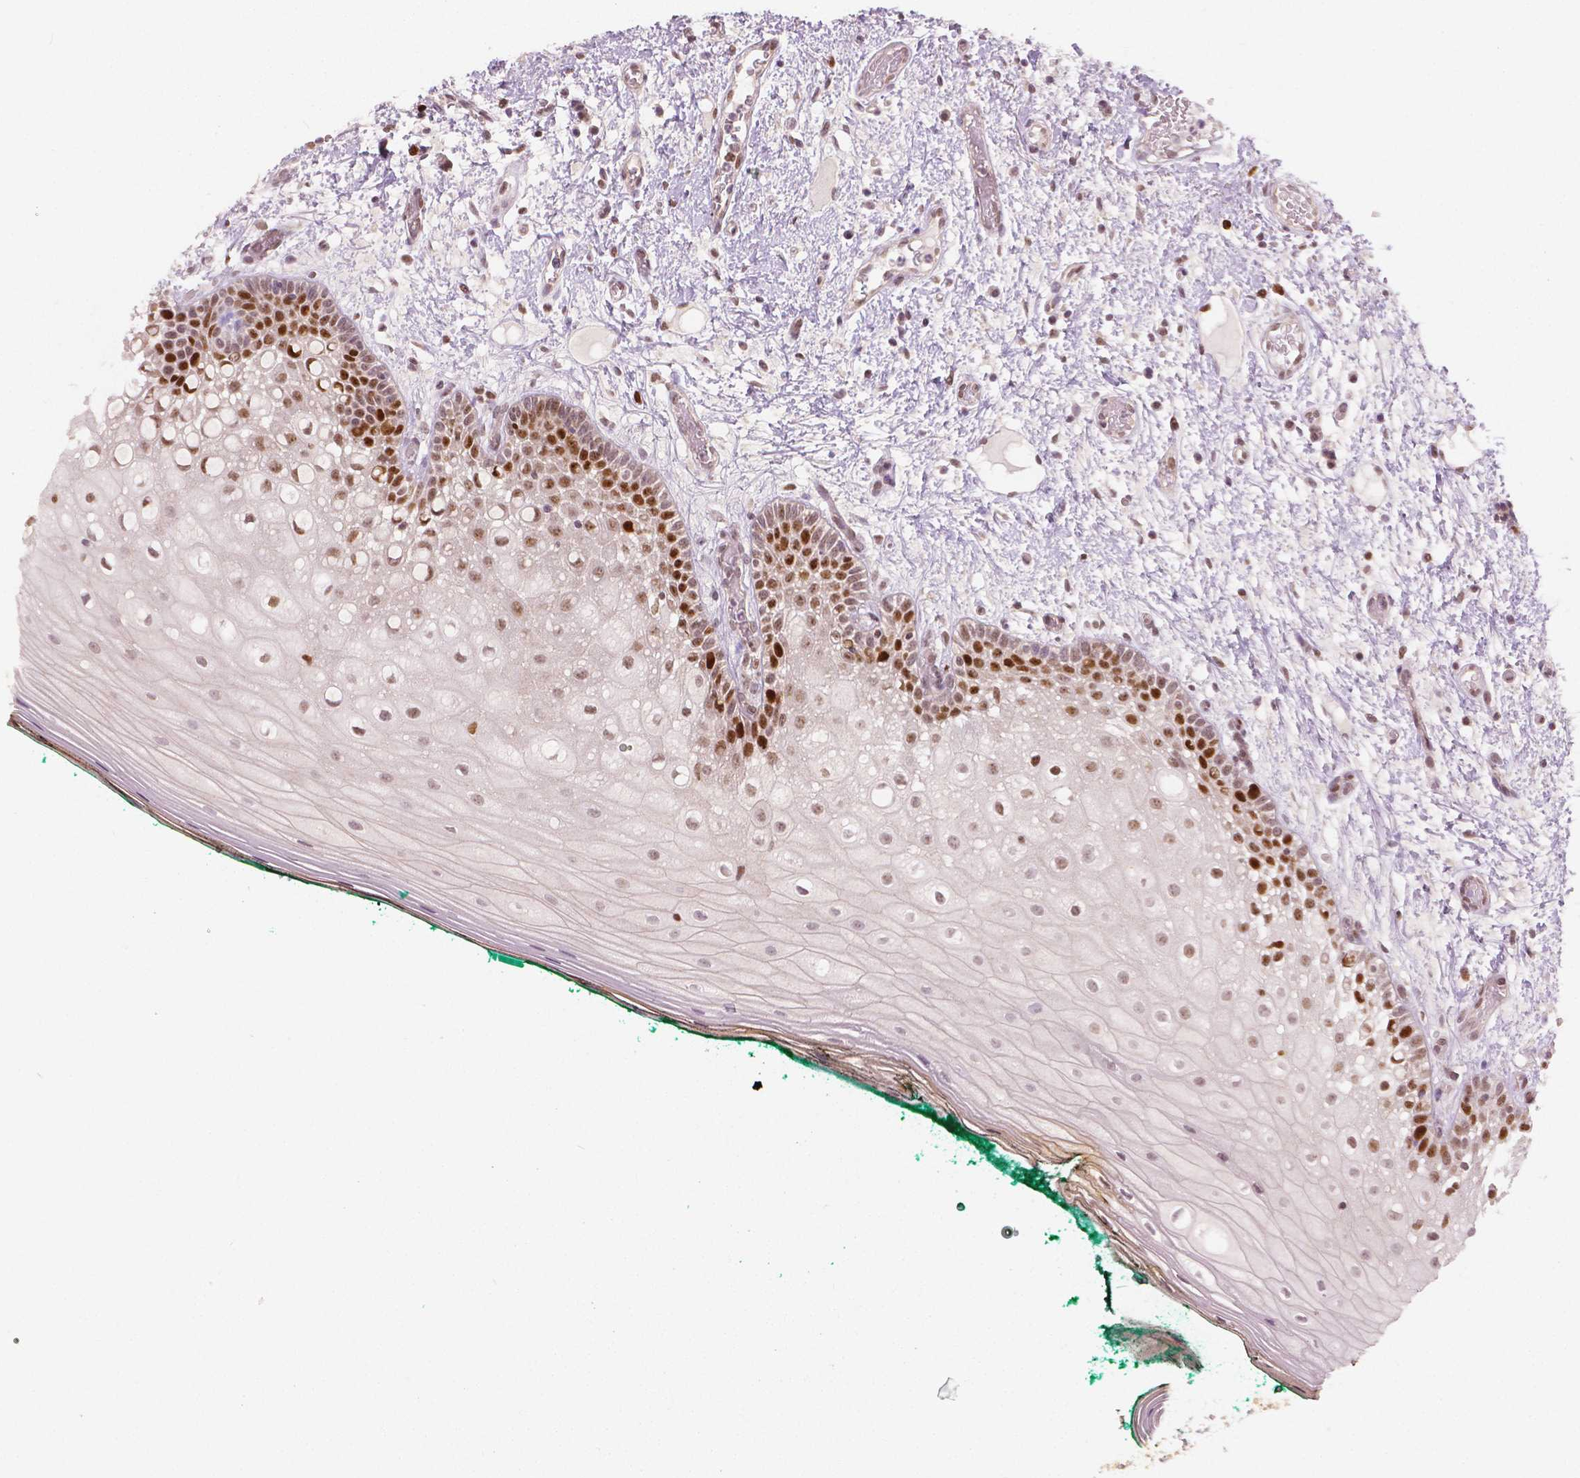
{"staining": {"intensity": "moderate", "quantity": "25%-75%", "location": "nuclear"}, "tissue": "oral mucosa", "cell_type": "Squamous epithelial cells", "image_type": "normal", "snomed": [{"axis": "morphology", "description": "Normal tissue, NOS"}, {"axis": "topography", "description": "Oral tissue"}], "caption": "Benign oral mucosa reveals moderate nuclear expression in about 25%-75% of squamous epithelial cells, visualized by immunohistochemistry. Using DAB (3,3'-diaminobenzidine) (brown) and hematoxylin (blue) stains, captured at high magnification using brightfield microscopy.", "gene": "NSD2", "patient": {"sex": "female", "age": 83}}